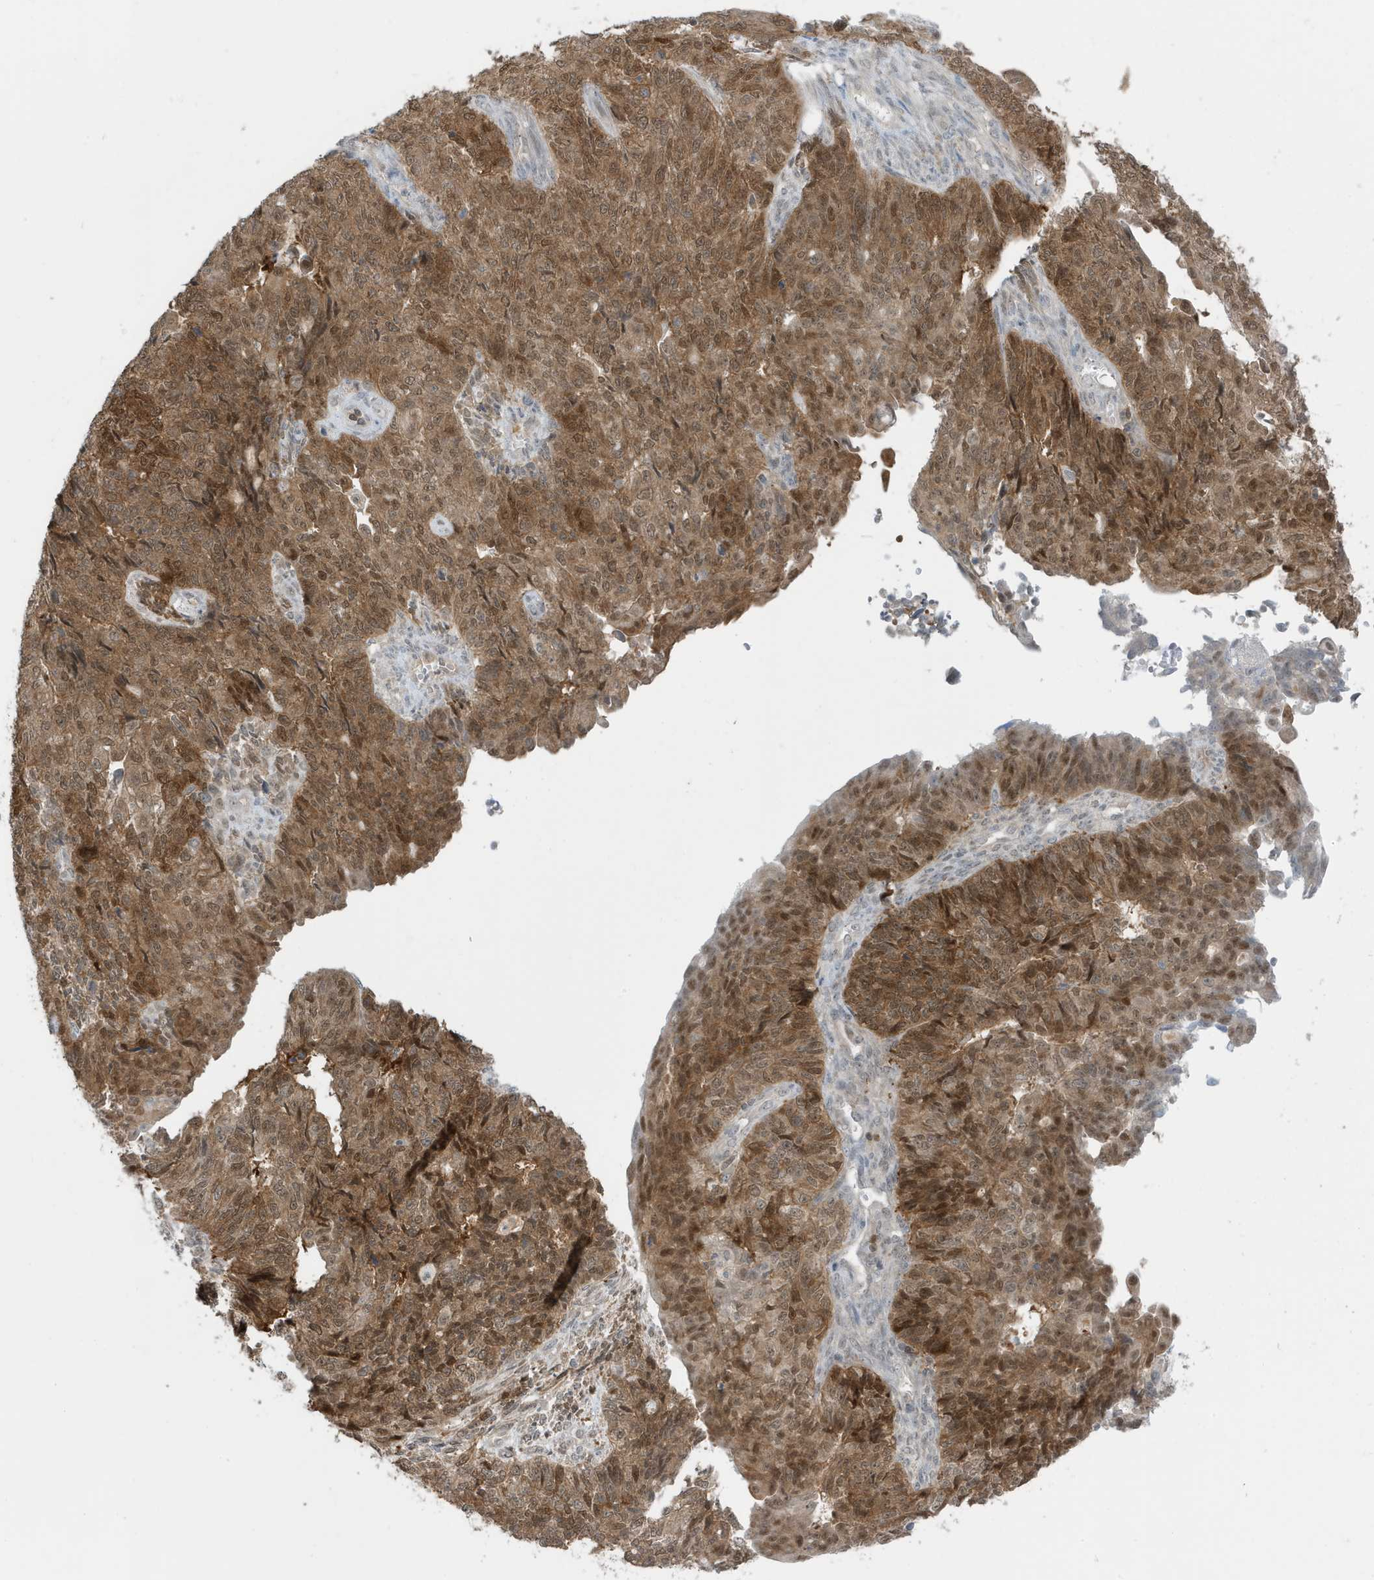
{"staining": {"intensity": "moderate", "quantity": ">75%", "location": "cytoplasmic/membranous,nuclear"}, "tissue": "endometrial cancer", "cell_type": "Tumor cells", "image_type": "cancer", "snomed": [{"axis": "morphology", "description": "Adenocarcinoma, NOS"}, {"axis": "topography", "description": "Endometrium"}], "caption": "Immunohistochemistry micrograph of human endometrial cancer (adenocarcinoma) stained for a protein (brown), which displays medium levels of moderate cytoplasmic/membranous and nuclear positivity in about >75% of tumor cells.", "gene": "OGA", "patient": {"sex": "female", "age": 32}}